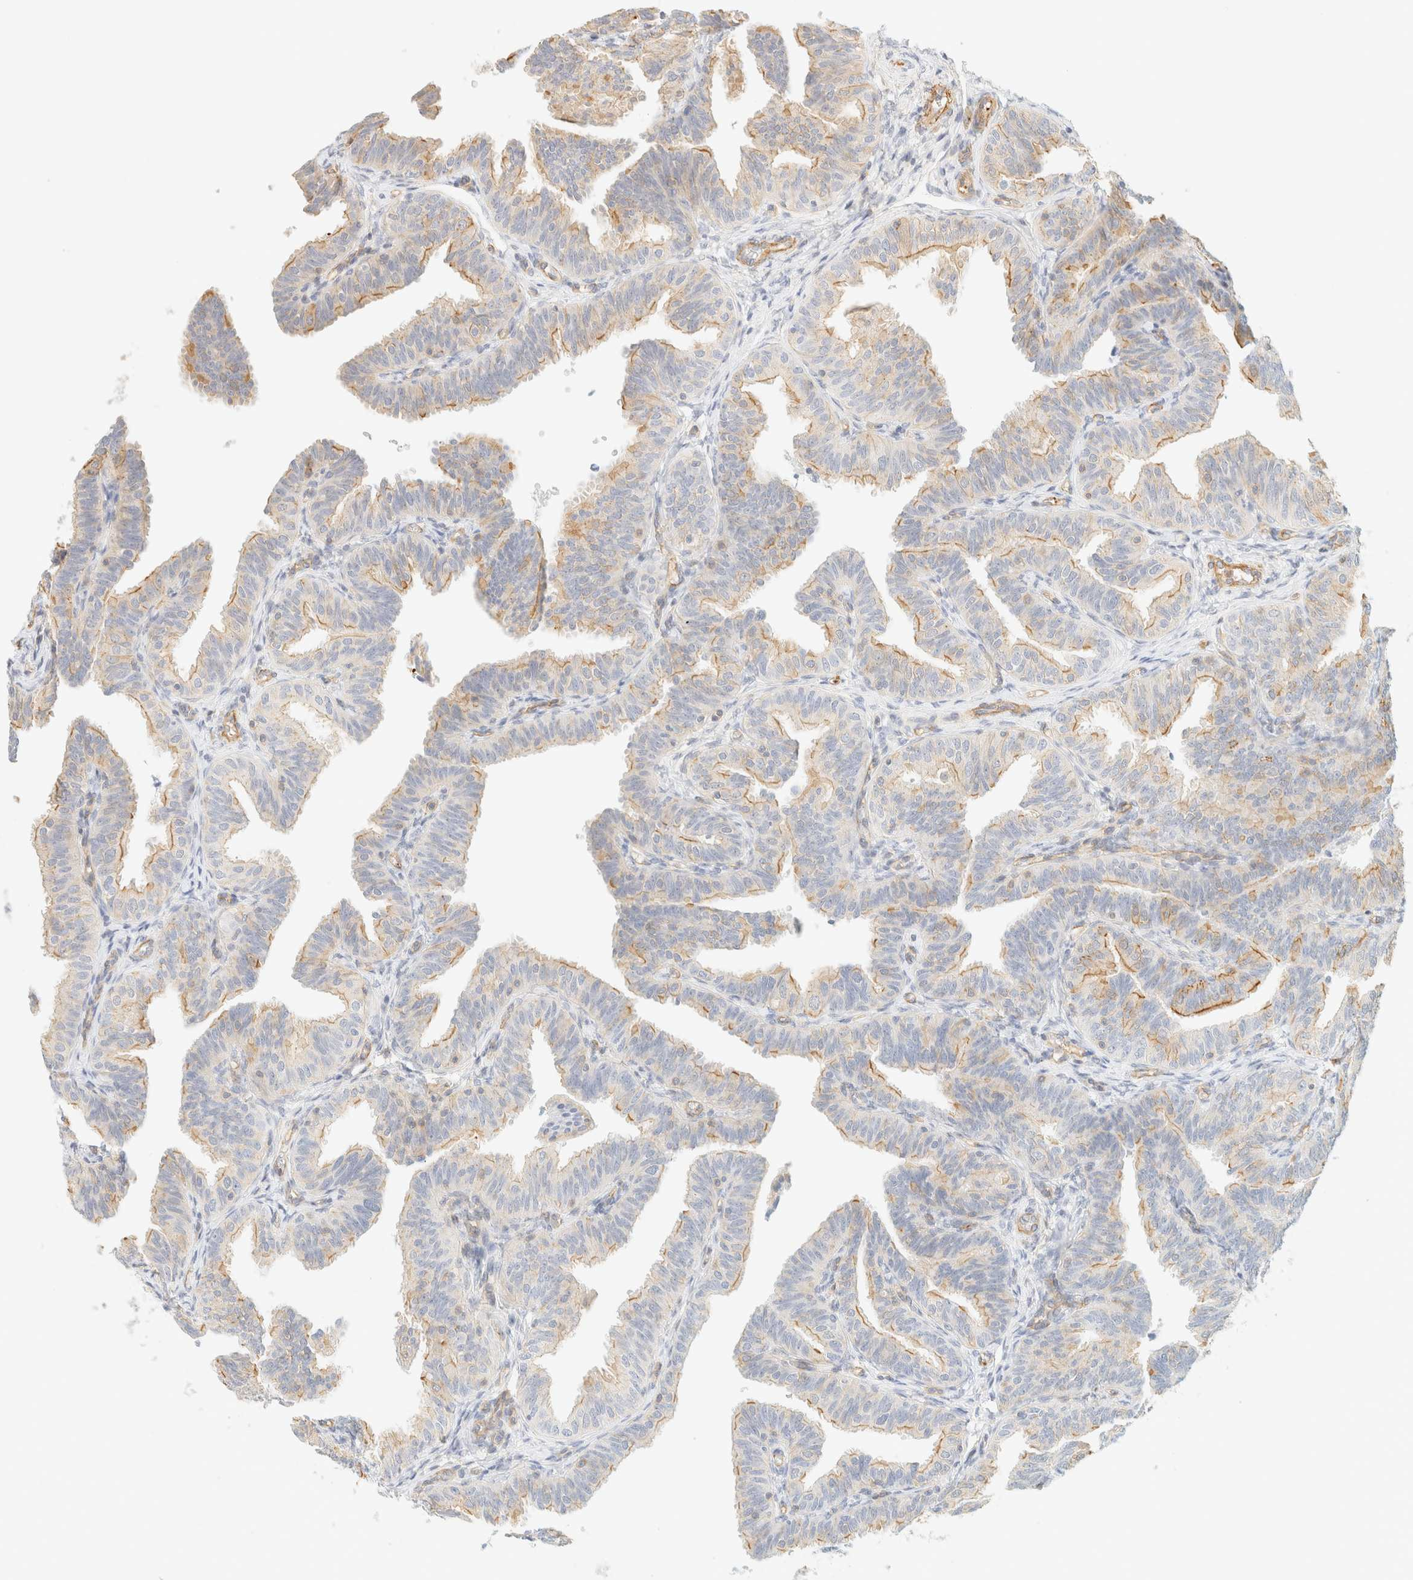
{"staining": {"intensity": "moderate", "quantity": "<25%", "location": "cytoplasmic/membranous"}, "tissue": "fallopian tube", "cell_type": "Glandular cells", "image_type": "normal", "snomed": [{"axis": "morphology", "description": "Normal tissue, NOS"}, {"axis": "topography", "description": "Fallopian tube"}], "caption": "Immunohistochemical staining of unremarkable human fallopian tube demonstrates moderate cytoplasmic/membranous protein positivity in about <25% of glandular cells.", "gene": "OTOP2", "patient": {"sex": "female", "age": 35}}